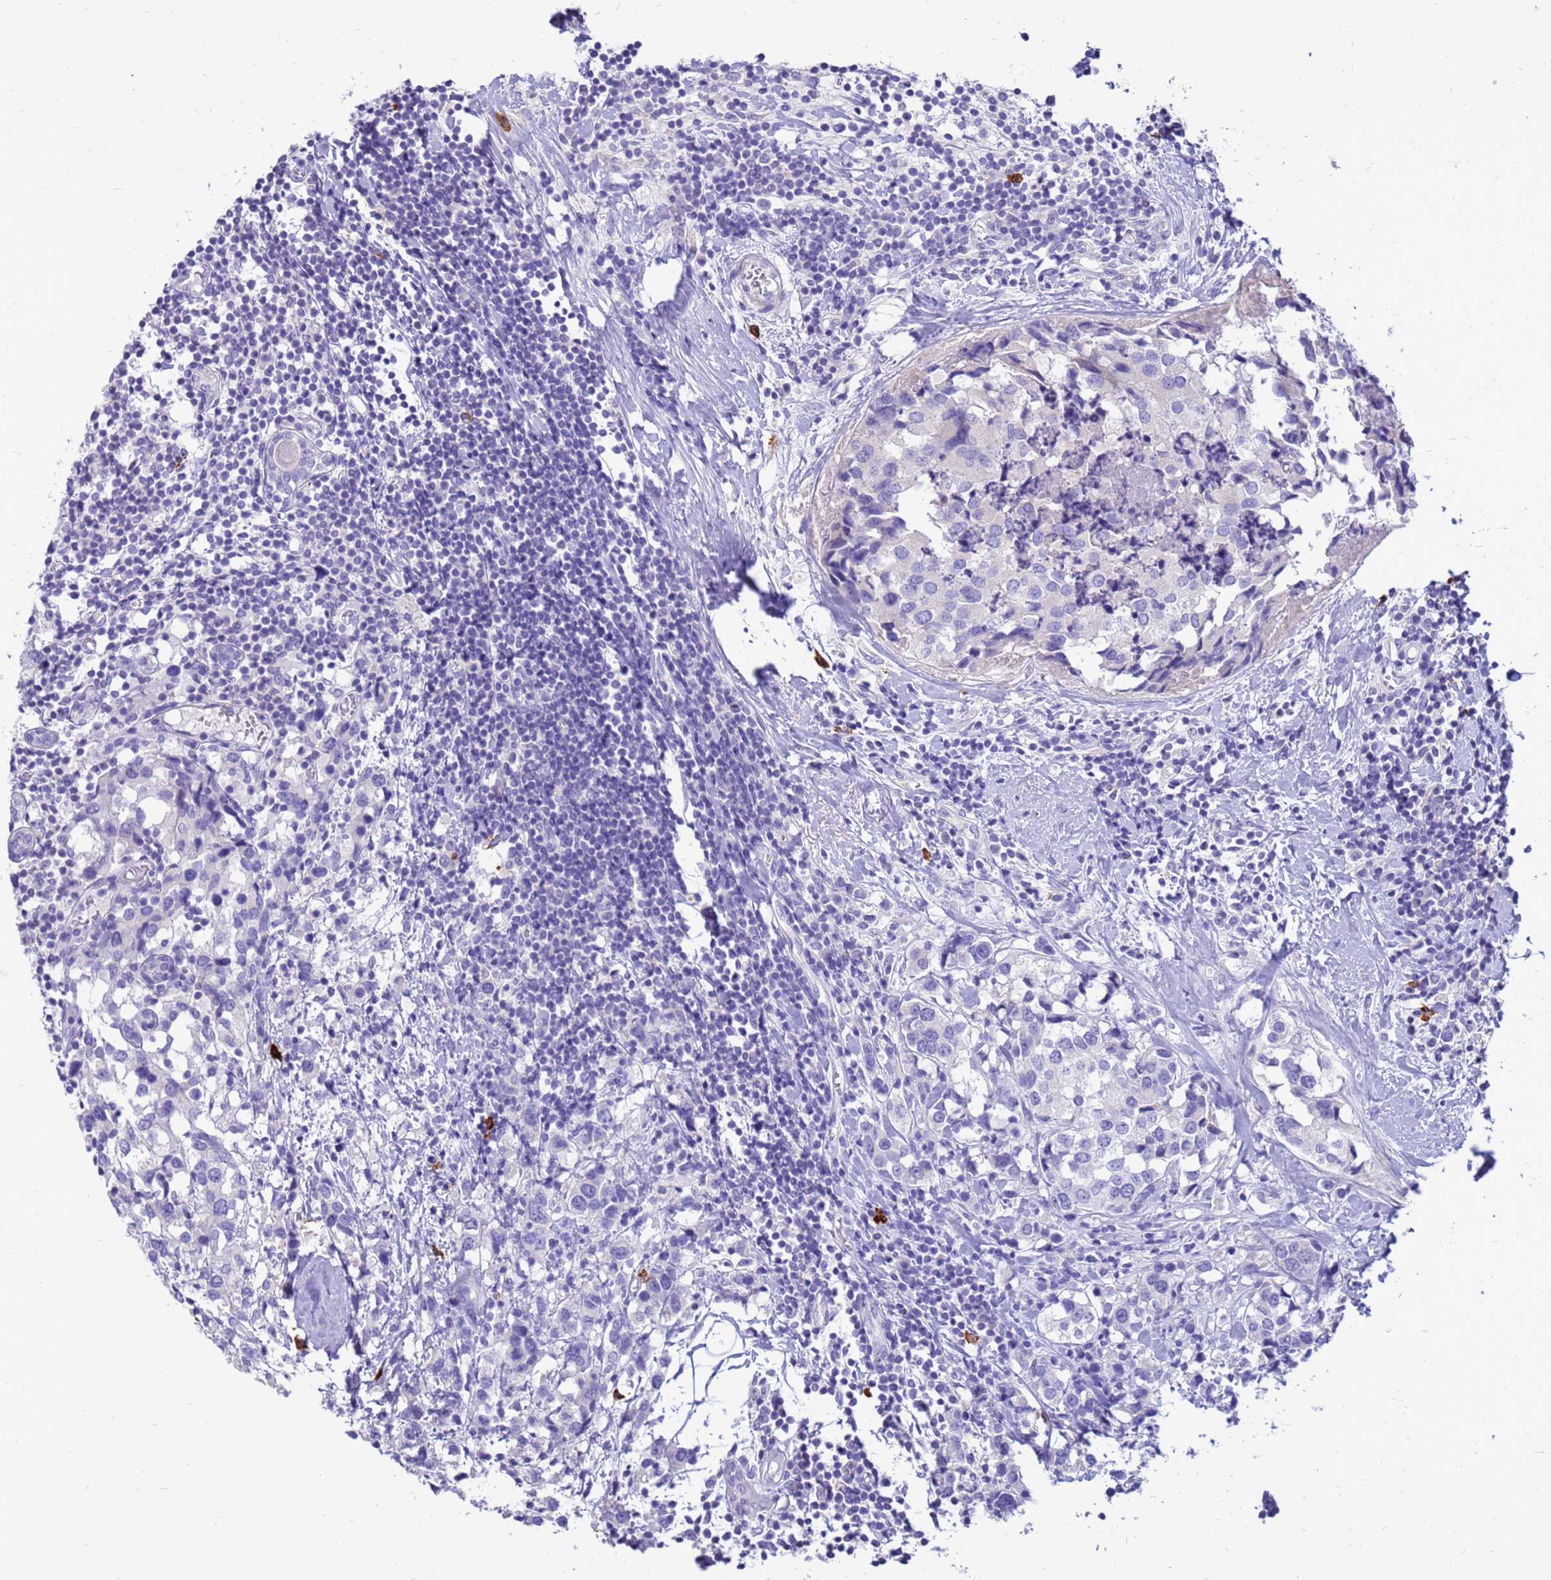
{"staining": {"intensity": "negative", "quantity": "none", "location": "none"}, "tissue": "breast cancer", "cell_type": "Tumor cells", "image_type": "cancer", "snomed": [{"axis": "morphology", "description": "Lobular carcinoma"}, {"axis": "topography", "description": "Breast"}], "caption": "Breast lobular carcinoma was stained to show a protein in brown. There is no significant staining in tumor cells. (DAB immunohistochemistry with hematoxylin counter stain).", "gene": "PDE10A", "patient": {"sex": "female", "age": 59}}